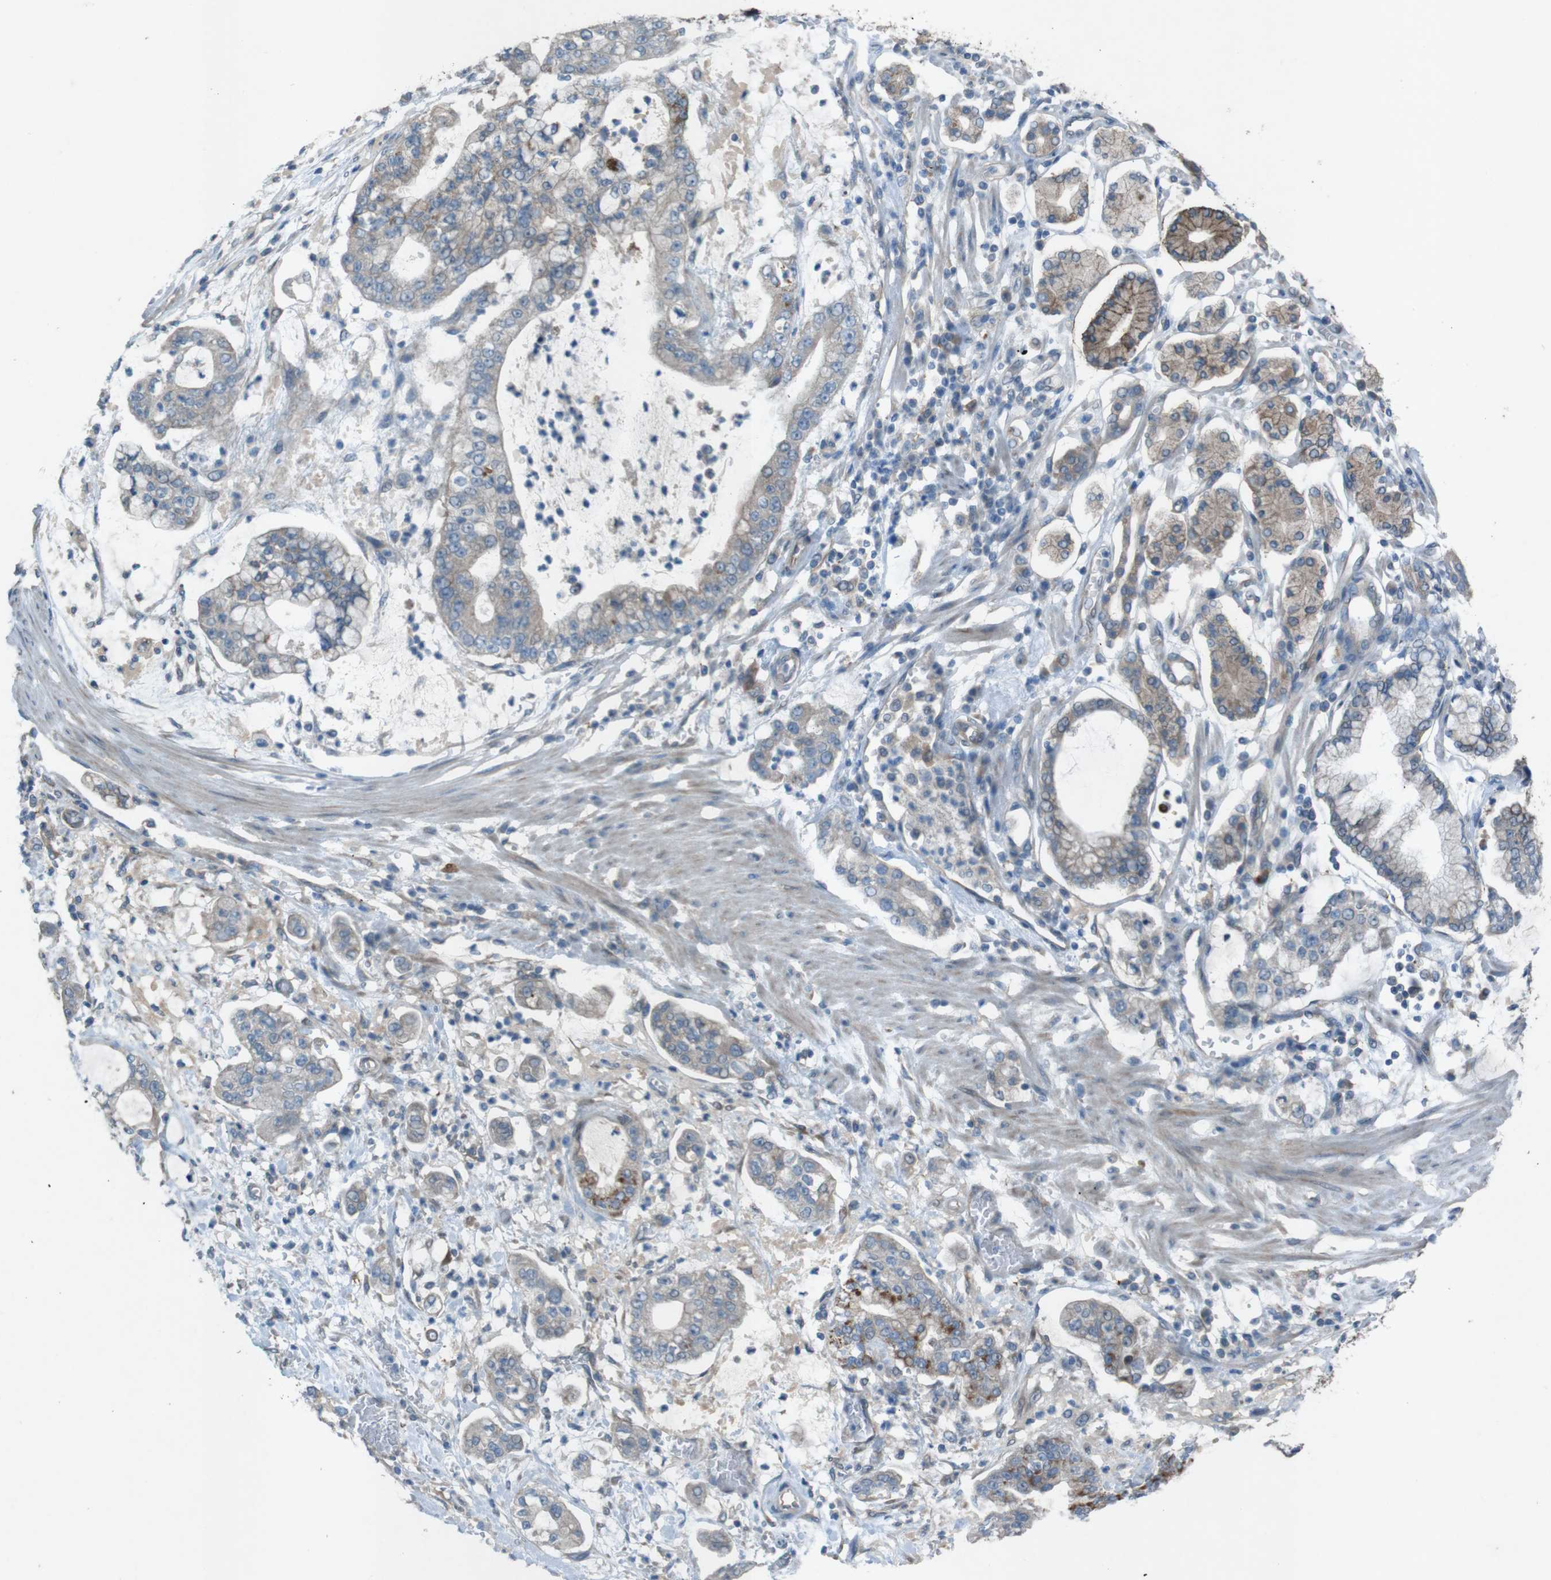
{"staining": {"intensity": "moderate", "quantity": "<25%", "location": "cytoplasmic/membranous"}, "tissue": "stomach cancer", "cell_type": "Tumor cells", "image_type": "cancer", "snomed": [{"axis": "morphology", "description": "Adenocarcinoma, NOS"}, {"axis": "topography", "description": "Stomach"}], "caption": "Protein analysis of stomach adenocarcinoma tissue reveals moderate cytoplasmic/membranous positivity in about <25% of tumor cells. Ihc stains the protein of interest in brown and the nuclei are stained blue.", "gene": "TMEM41B", "patient": {"sex": "male", "age": 76}}